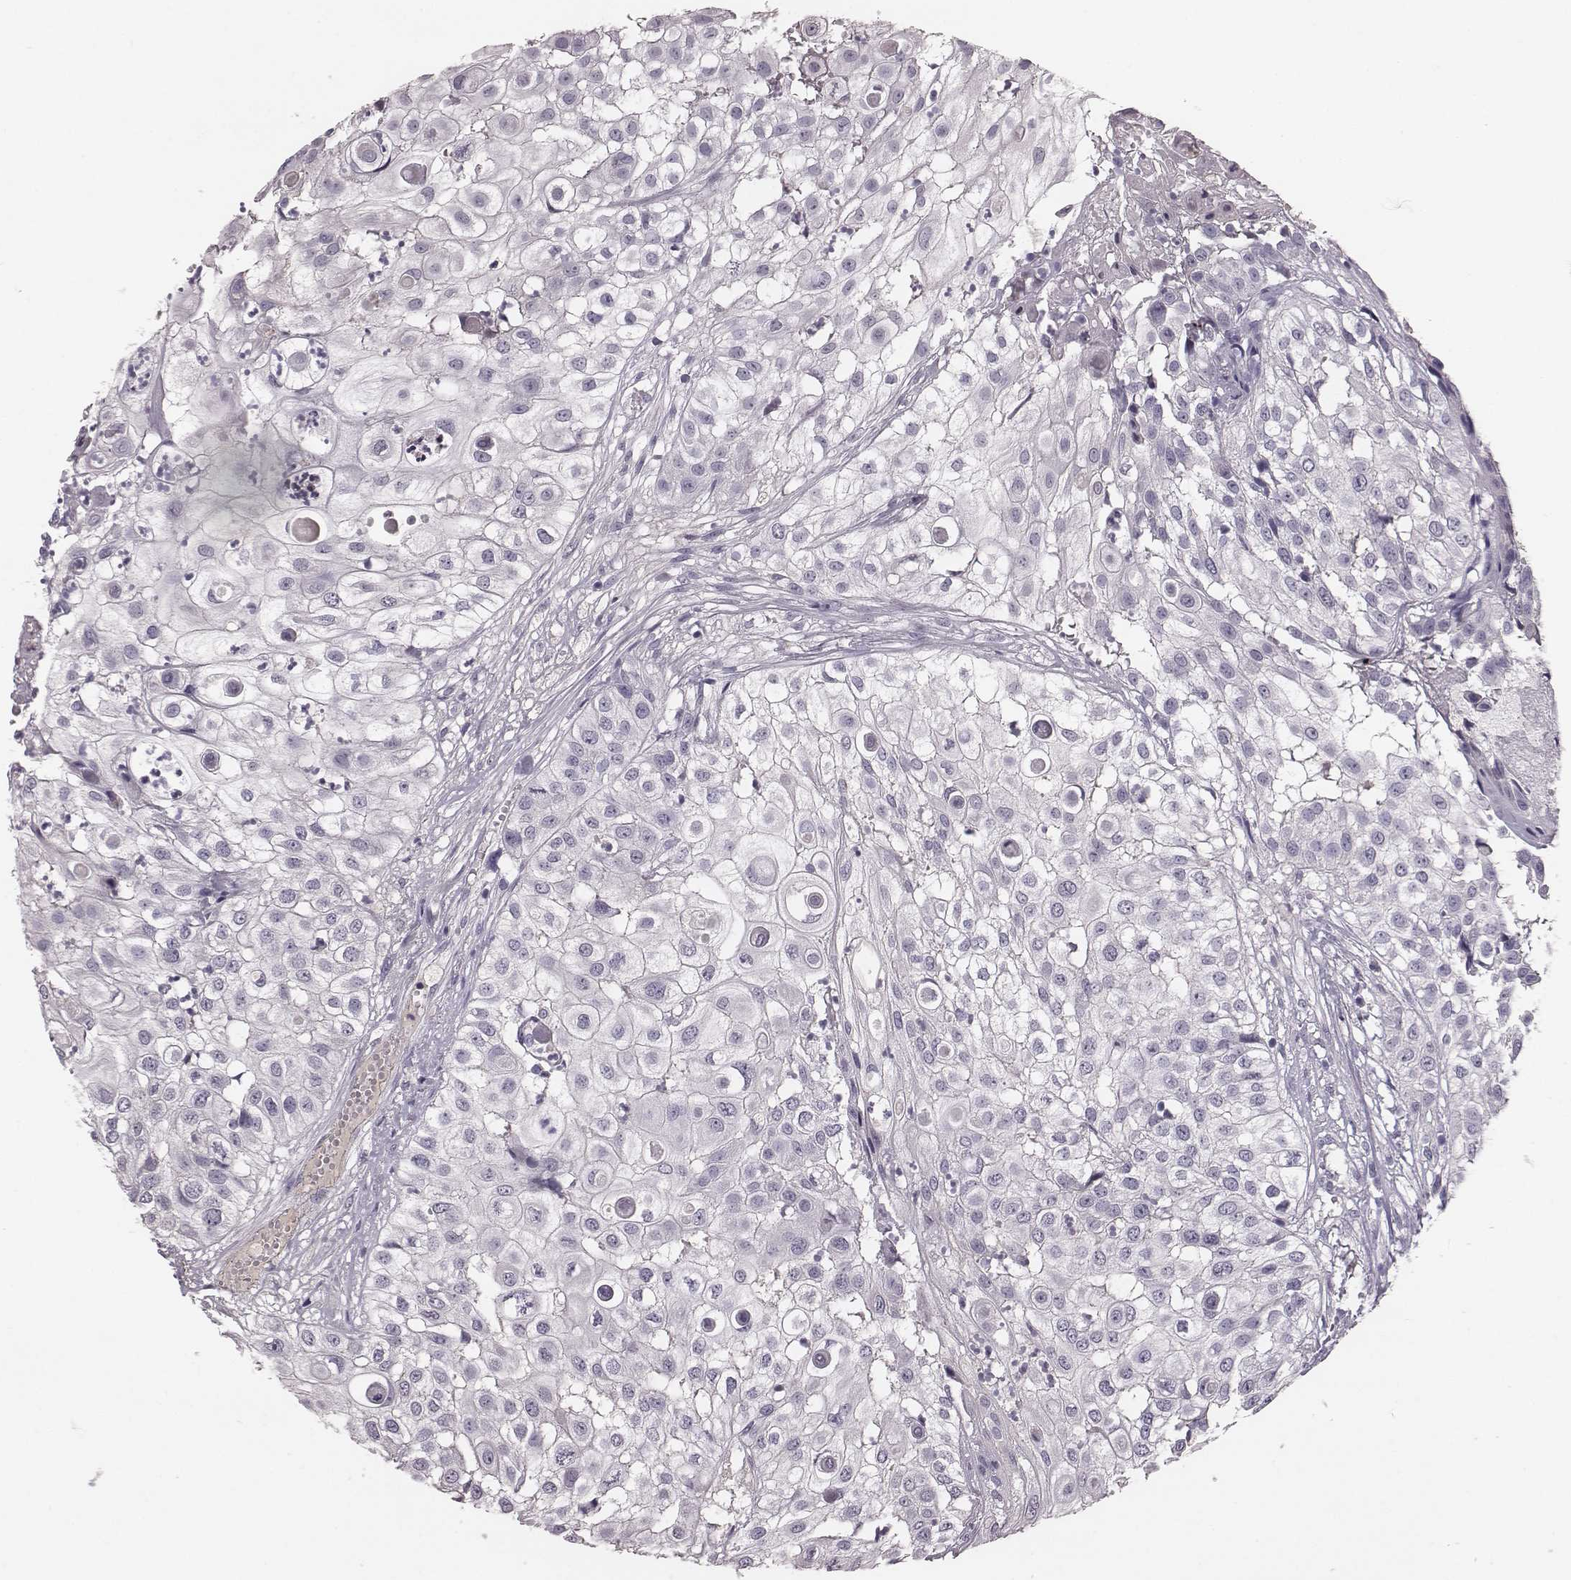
{"staining": {"intensity": "negative", "quantity": "none", "location": "none"}, "tissue": "urothelial cancer", "cell_type": "Tumor cells", "image_type": "cancer", "snomed": [{"axis": "morphology", "description": "Urothelial carcinoma, High grade"}, {"axis": "topography", "description": "Urinary bladder"}], "caption": "Immunohistochemistry of urothelial cancer exhibits no staining in tumor cells.", "gene": "SMIM24", "patient": {"sex": "female", "age": 79}}